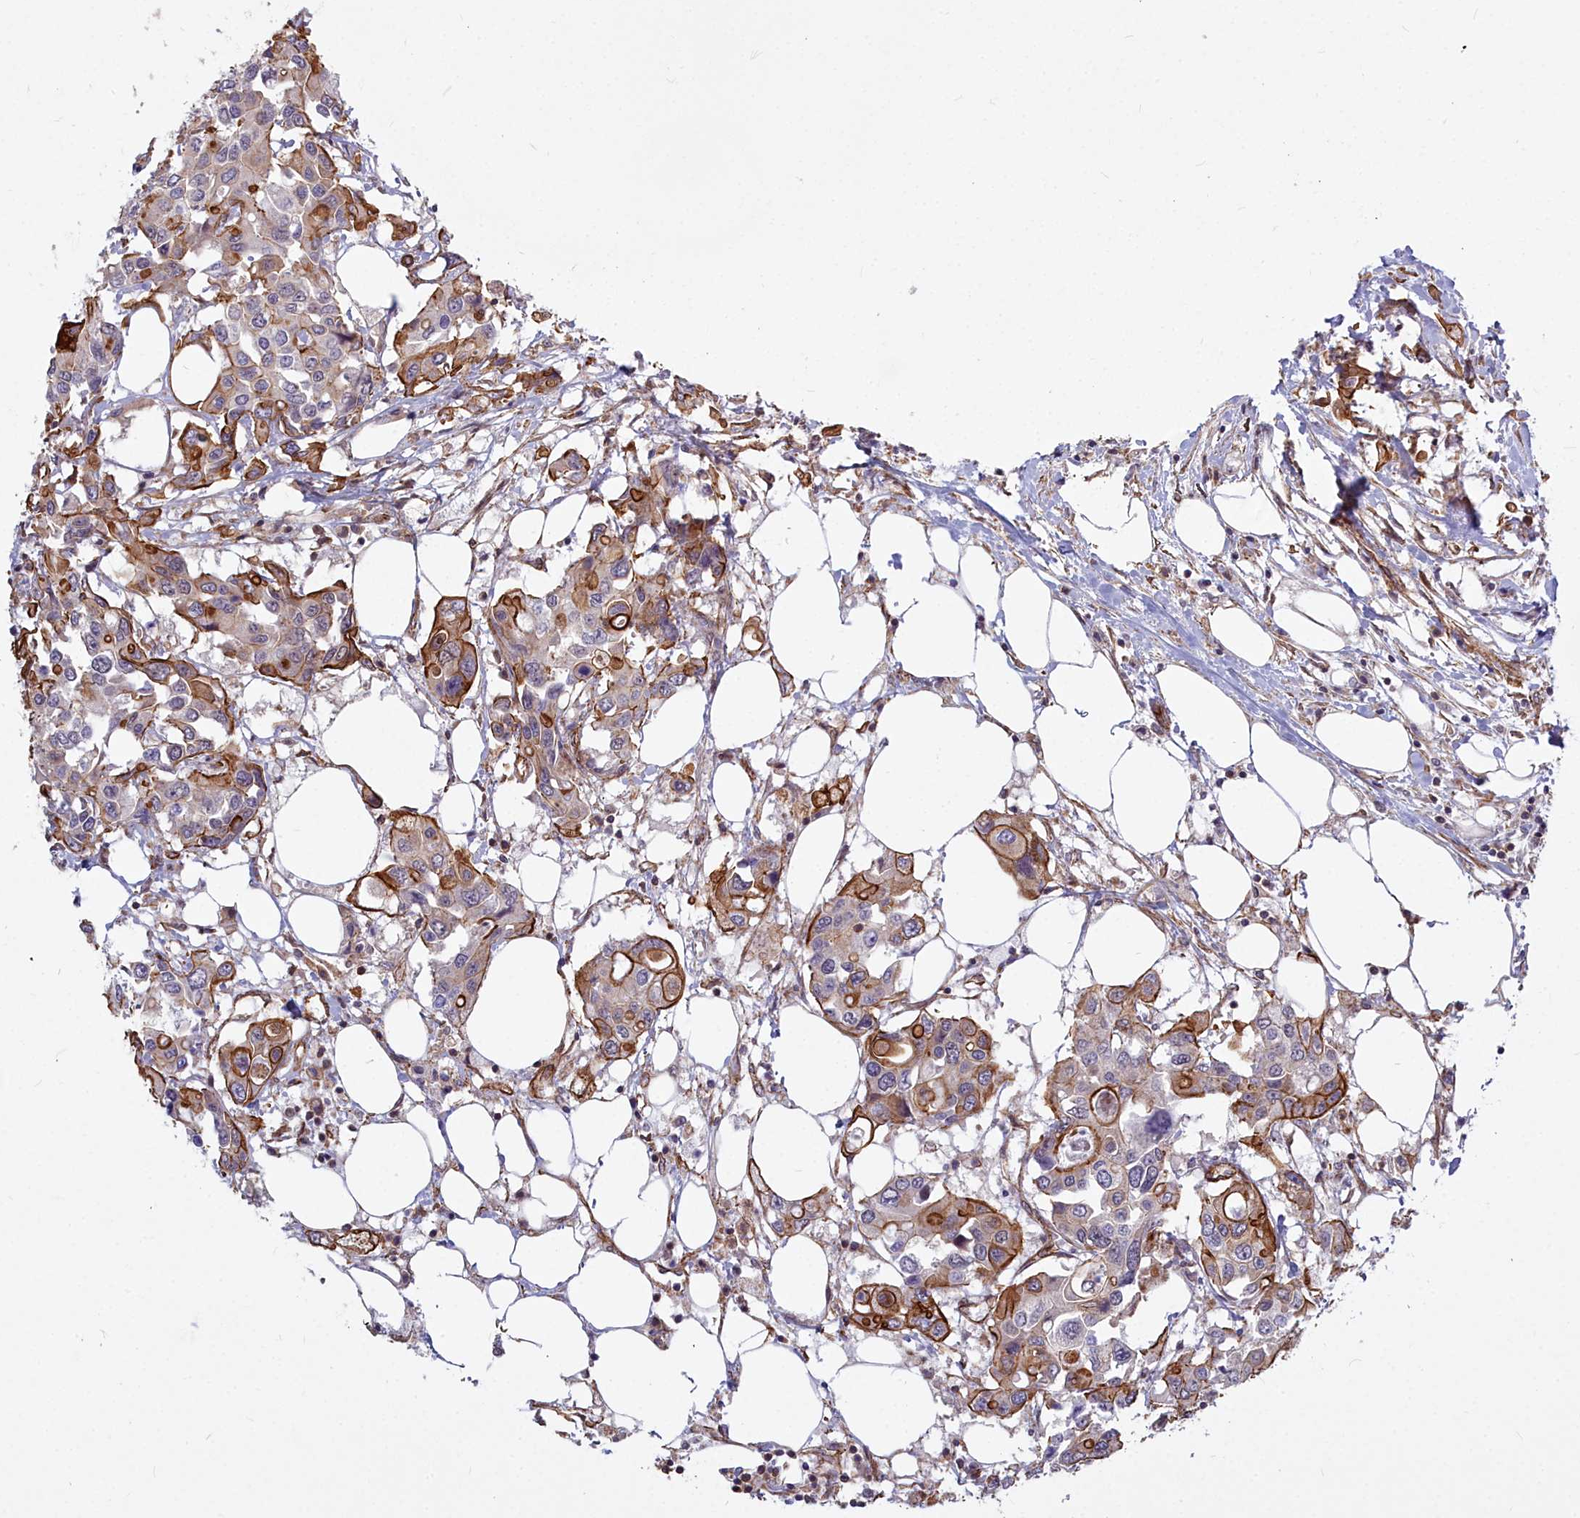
{"staining": {"intensity": "moderate", "quantity": "25%-75%", "location": "cytoplasmic/membranous"}, "tissue": "colorectal cancer", "cell_type": "Tumor cells", "image_type": "cancer", "snomed": [{"axis": "morphology", "description": "Adenocarcinoma, NOS"}, {"axis": "topography", "description": "Colon"}], "caption": "Immunohistochemistry (IHC) of human colorectal cancer displays medium levels of moderate cytoplasmic/membranous staining in about 25%-75% of tumor cells.", "gene": "YJU2", "patient": {"sex": "male", "age": 77}}